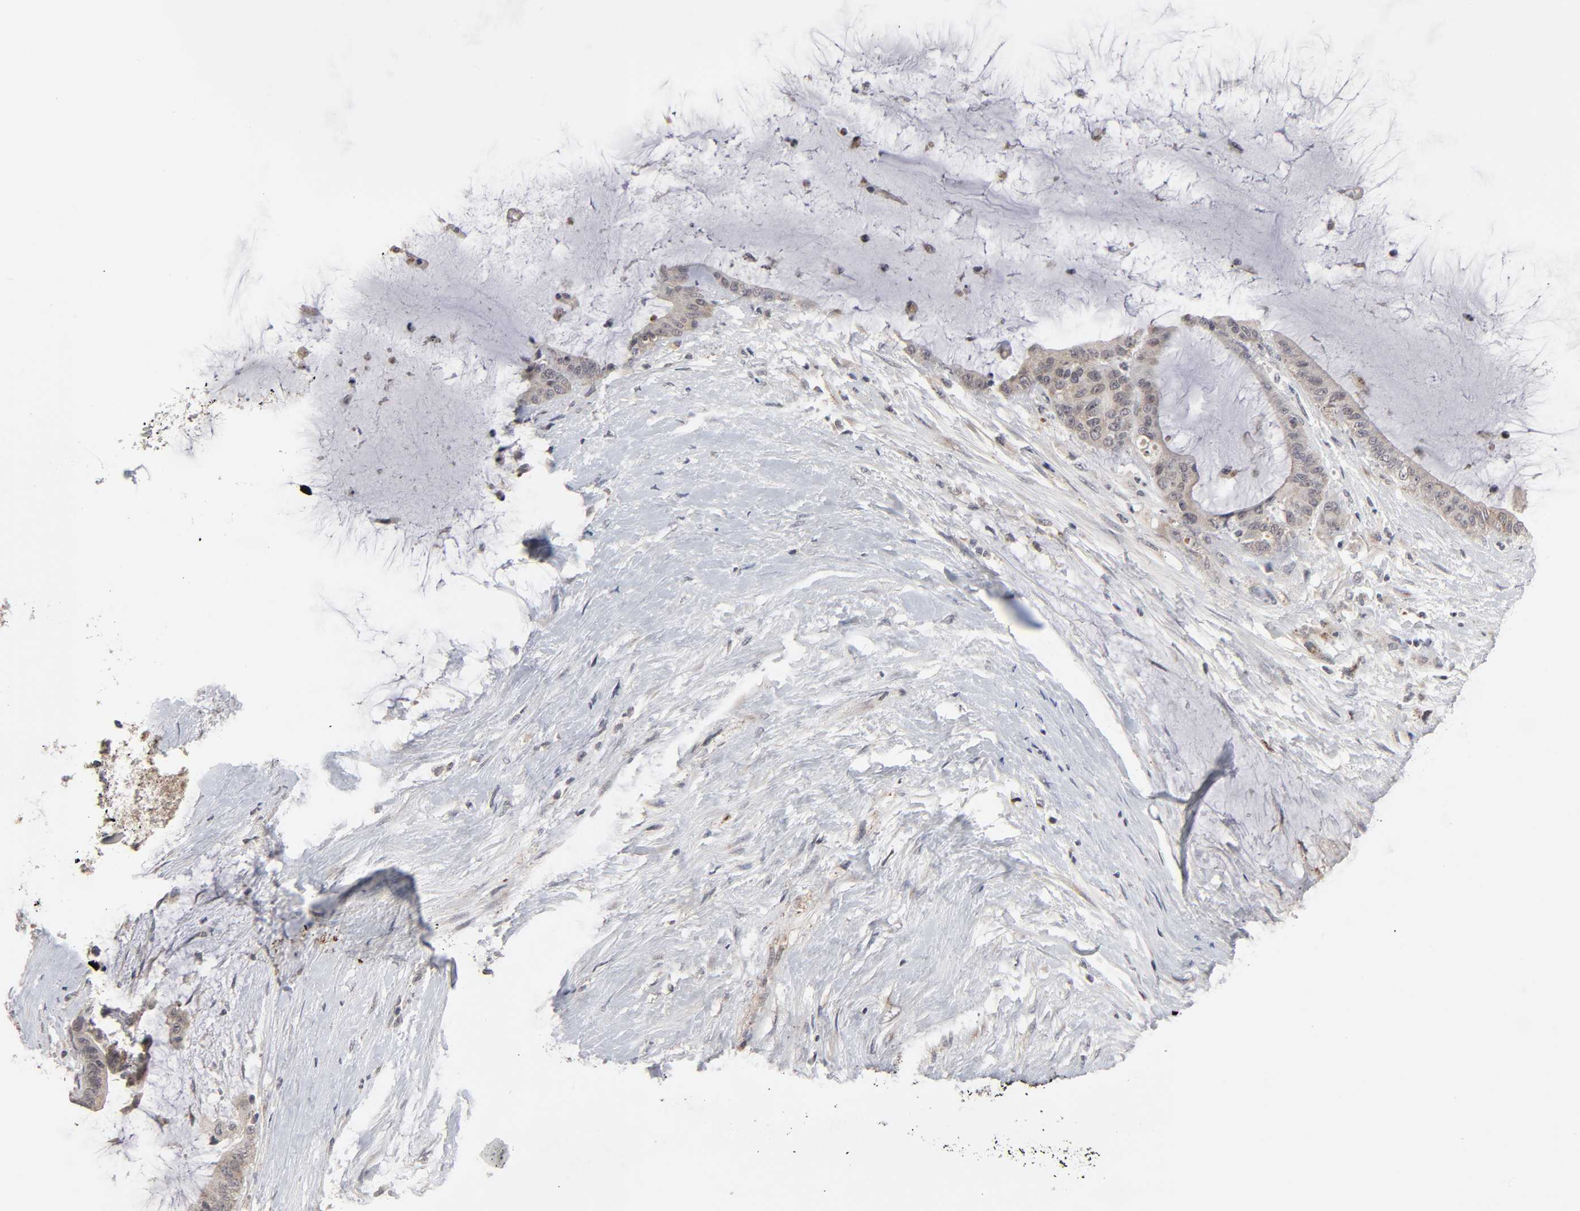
{"staining": {"intensity": "moderate", "quantity": ">75%", "location": "cytoplasmic/membranous"}, "tissue": "liver cancer", "cell_type": "Tumor cells", "image_type": "cancer", "snomed": [{"axis": "morphology", "description": "Cholangiocarcinoma"}, {"axis": "topography", "description": "Liver"}], "caption": "A brown stain labels moderate cytoplasmic/membranous staining of a protein in liver cancer (cholangiocarcinoma) tumor cells. (brown staining indicates protein expression, while blue staining denotes nuclei).", "gene": "AUH", "patient": {"sex": "female", "age": 73}}